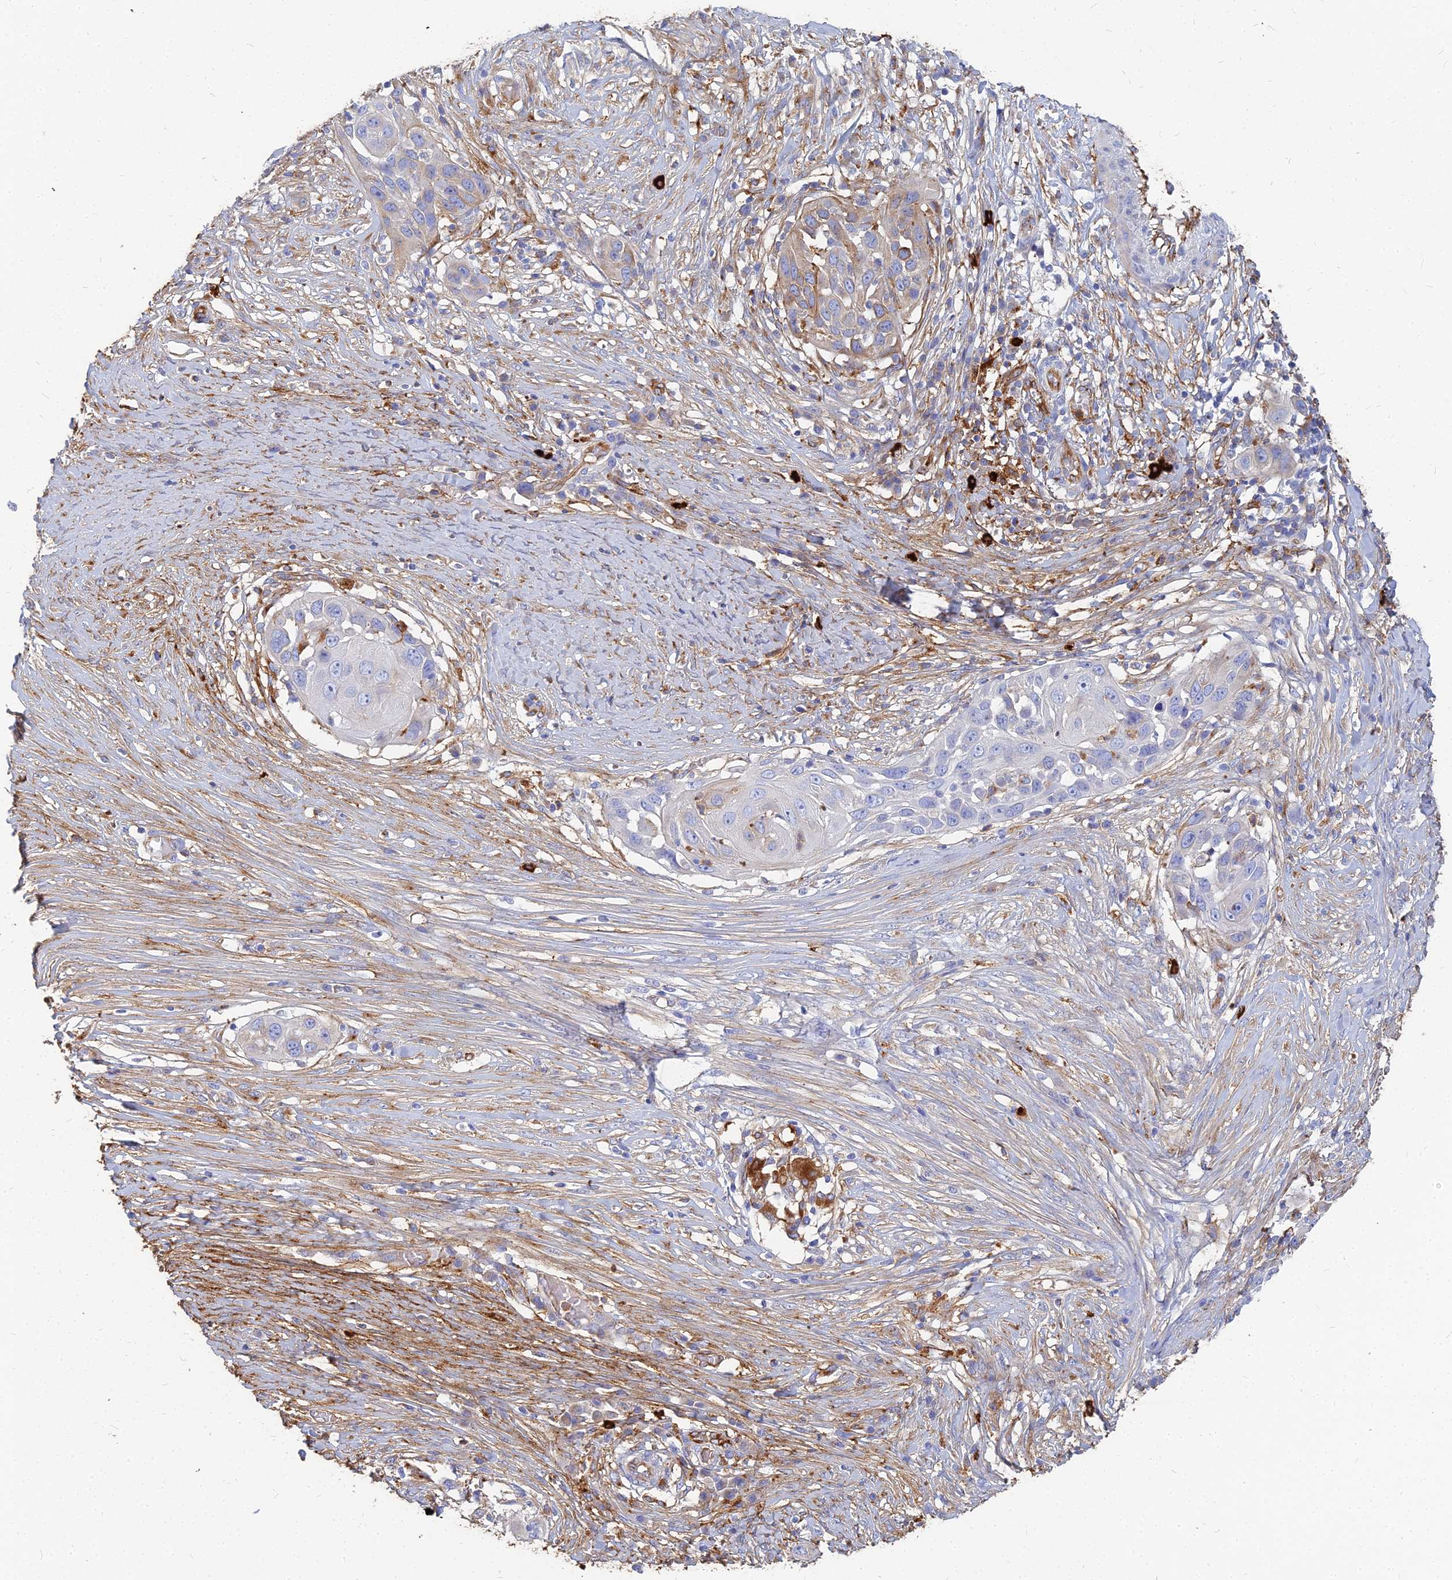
{"staining": {"intensity": "weak", "quantity": "<25%", "location": "cytoplasmic/membranous"}, "tissue": "skin cancer", "cell_type": "Tumor cells", "image_type": "cancer", "snomed": [{"axis": "morphology", "description": "Squamous cell carcinoma, NOS"}, {"axis": "topography", "description": "Skin"}], "caption": "Skin squamous cell carcinoma was stained to show a protein in brown. There is no significant staining in tumor cells.", "gene": "VAT1", "patient": {"sex": "female", "age": 44}}